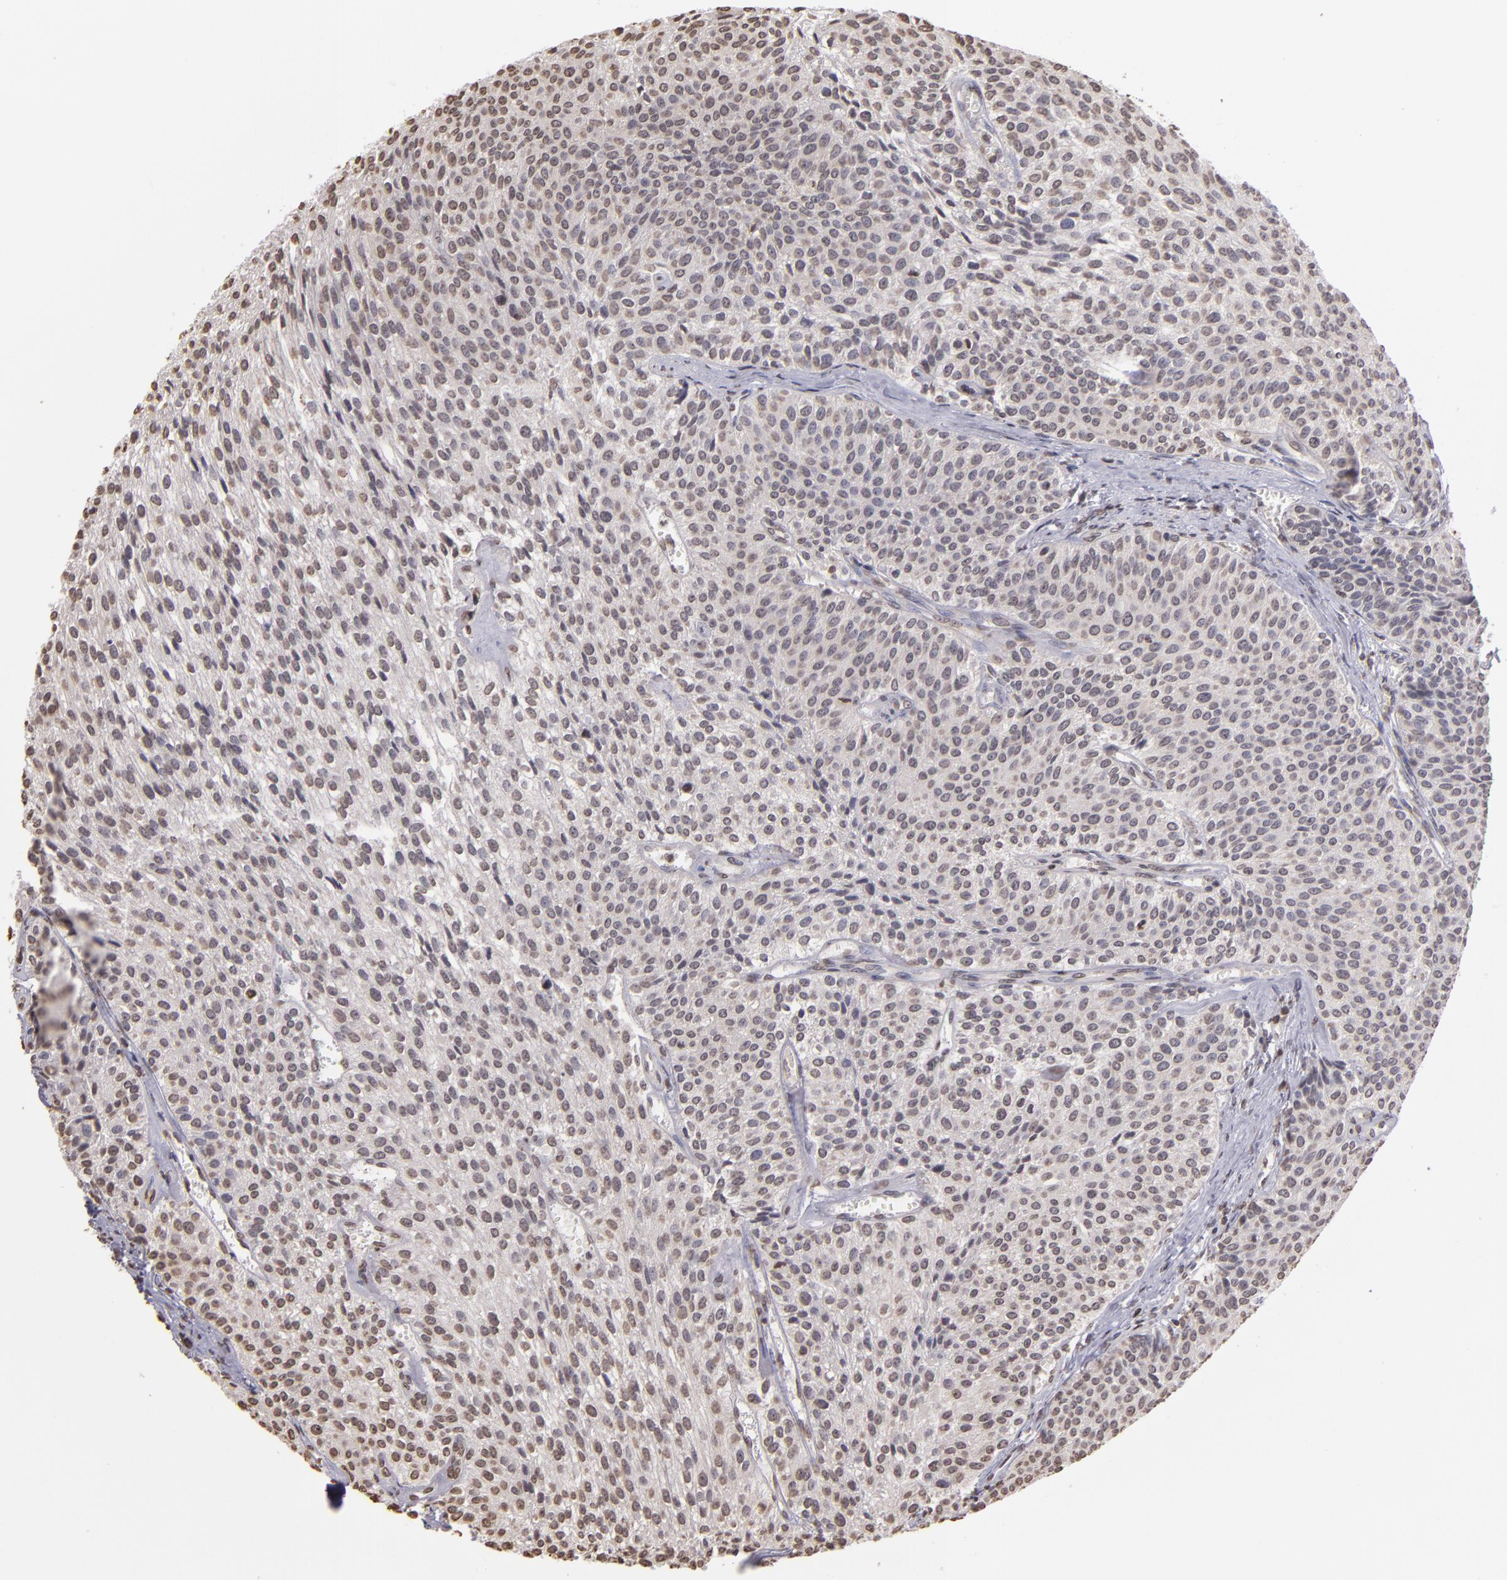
{"staining": {"intensity": "weak", "quantity": "<25%", "location": "nuclear"}, "tissue": "urothelial cancer", "cell_type": "Tumor cells", "image_type": "cancer", "snomed": [{"axis": "morphology", "description": "Urothelial carcinoma, Low grade"}, {"axis": "topography", "description": "Urinary bladder"}], "caption": "There is no significant positivity in tumor cells of low-grade urothelial carcinoma.", "gene": "LBX1", "patient": {"sex": "female", "age": 73}}